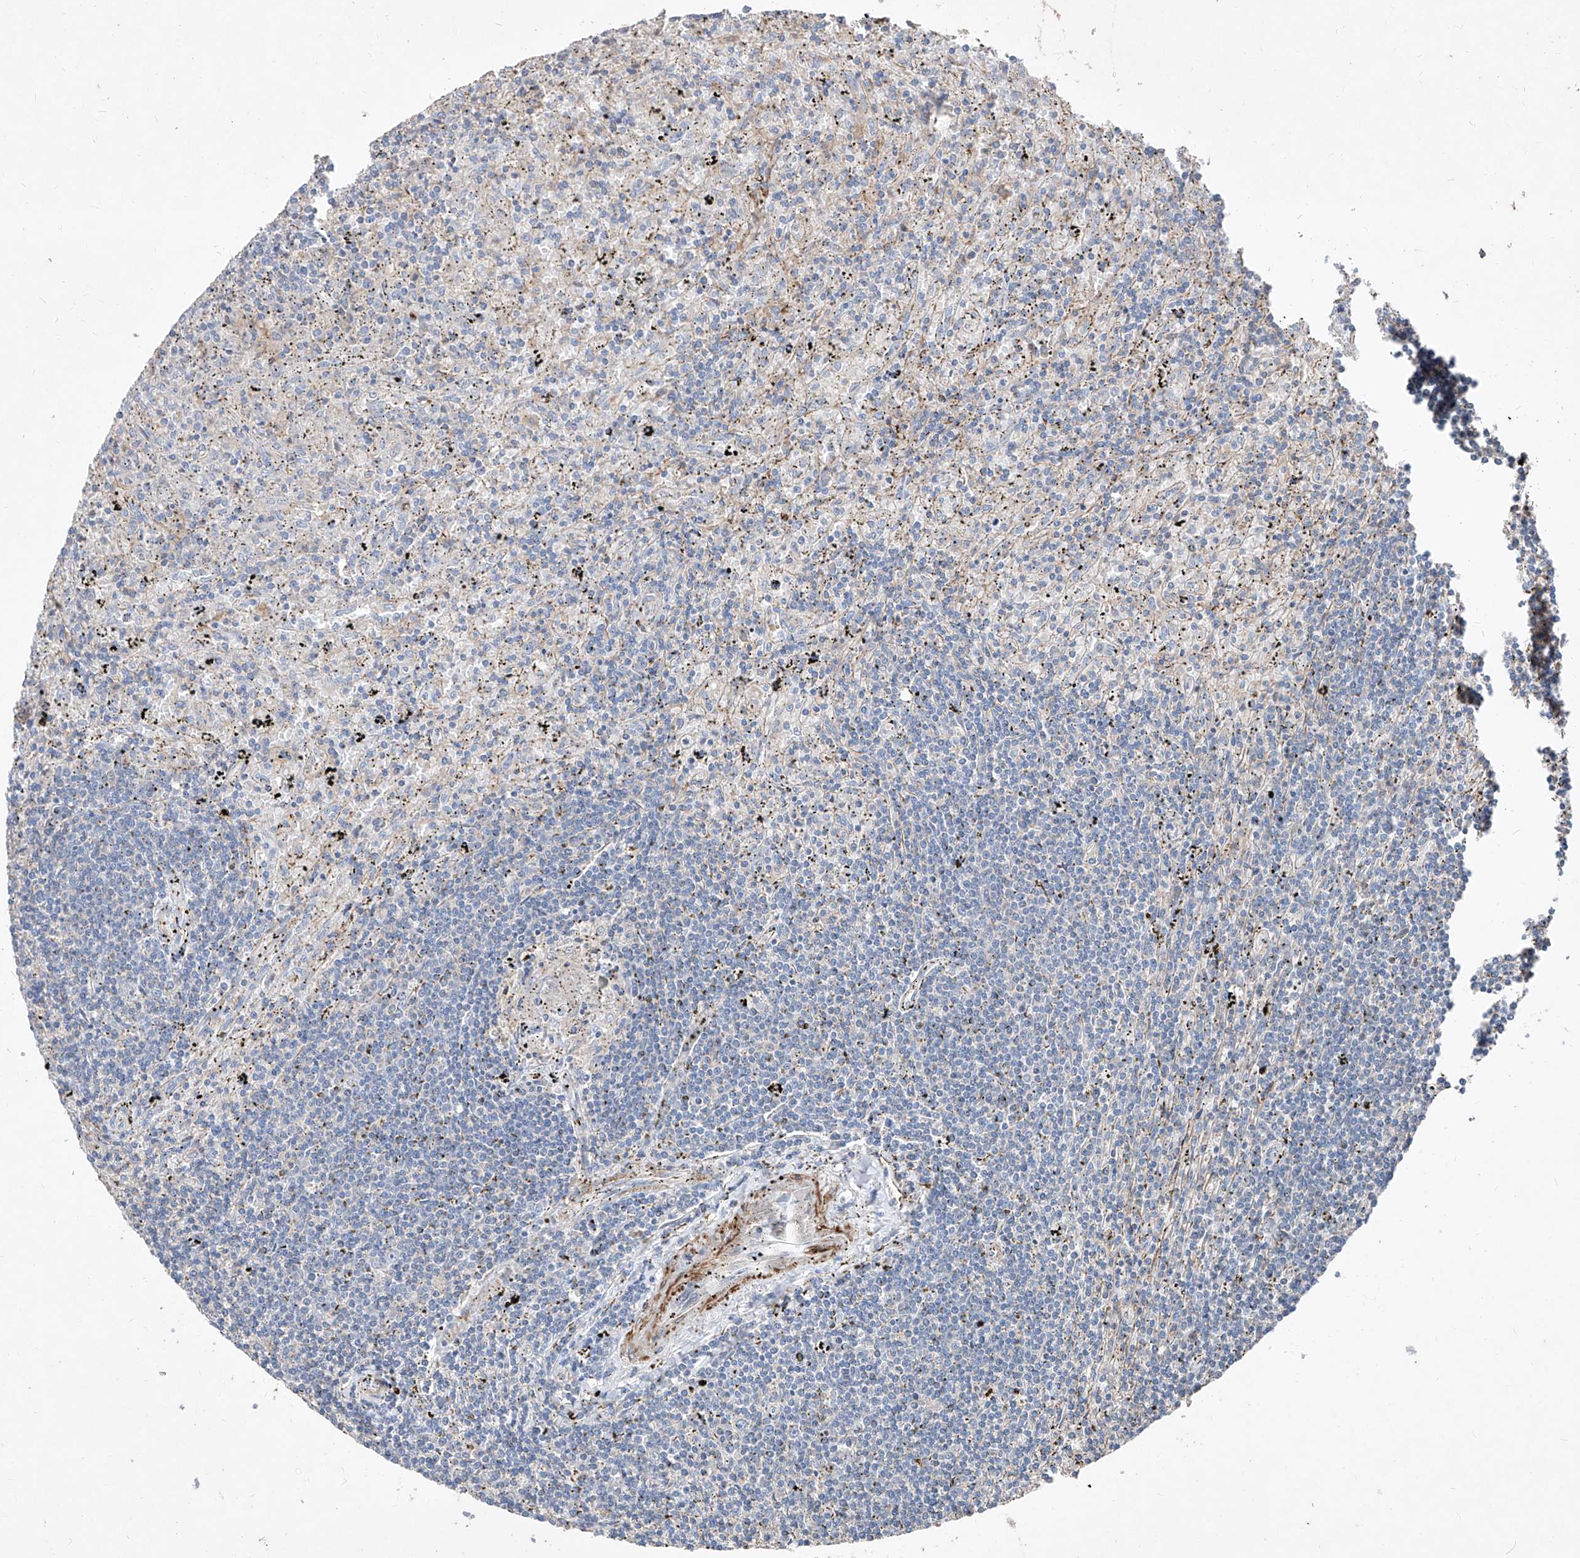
{"staining": {"intensity": "negative", "quantity": "none", "location": "none"}, "tissue": "lymphoma", "cell_type": "Tumor cells", "image_type": "cancer", "snomed": [{"axis": "morphology", "description": "Malignant lymphoma, non-Hodgkin's type, Low grade"}, {"axis": "topography", "description": "Spleen"}], "caption": "Immunohistochemistry micrograph of neoplastic tissue: low-grade malignant lymphoma, non-Hodgkin's type stained with DAB exhibits no significant protein positivity in tumor cells. (Immunohistochemistry (ihc), brightfield microscopy, high magnification).", "gene": "UFD1", "patient": {"sex": "male", "age": 76}}